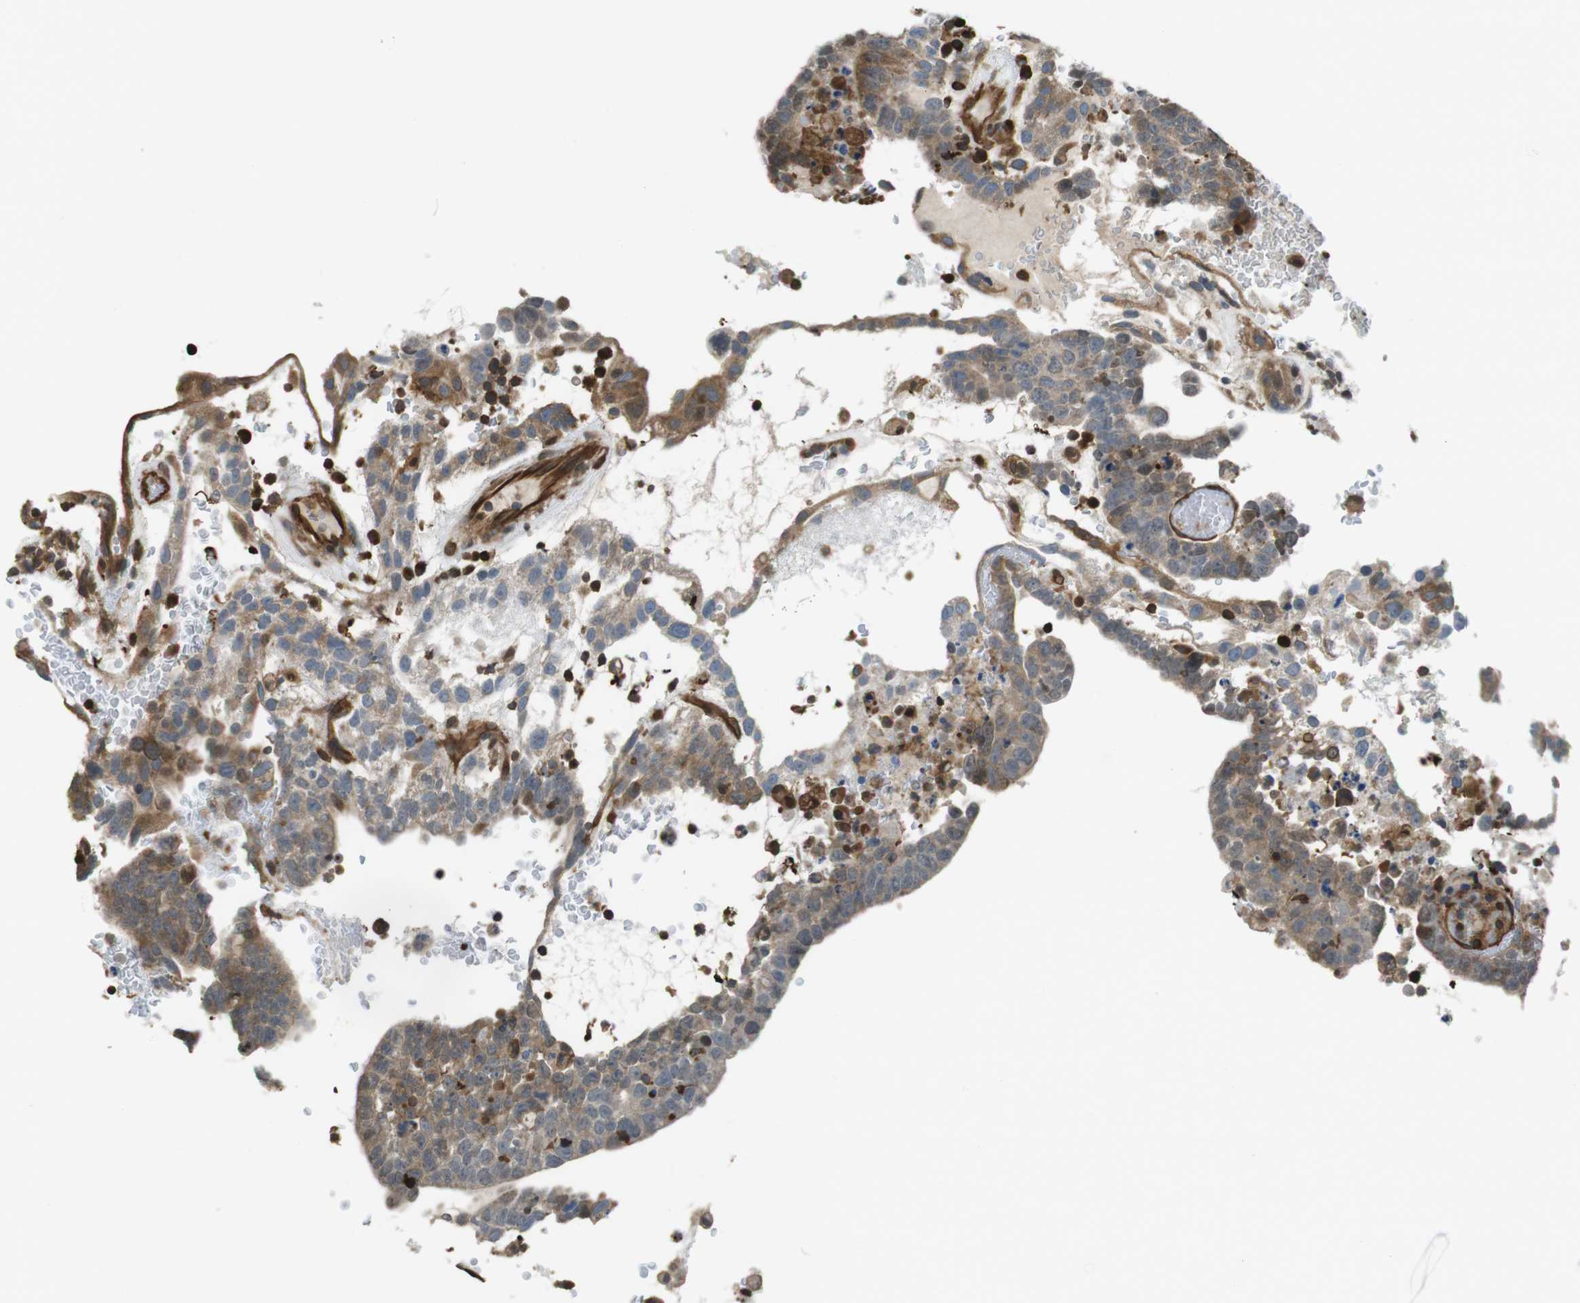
{"staining": {"intensity": "moderate", "quantity": ">75%", "location": "cytoplasmic/membranous"}, "tissue": "testis cancer", "cell_type": "Tumor cells", "image_type": "cancer", "snomed": [{"axis": "morphology", "description": "Seminoma, NOS"}, {"axis": "morphology", "description": "Carcinoma, Embryonal, NOS"}, {"axis": "topography", "description": "Testis"}], "caption": "Testis cancer (seminoma) tissue shows moderate cytoplasmic/membranous expression in about >75% of tumor cells", "gene": "ARHGDIA", "patient": {"sex": "male", "age": 52}}